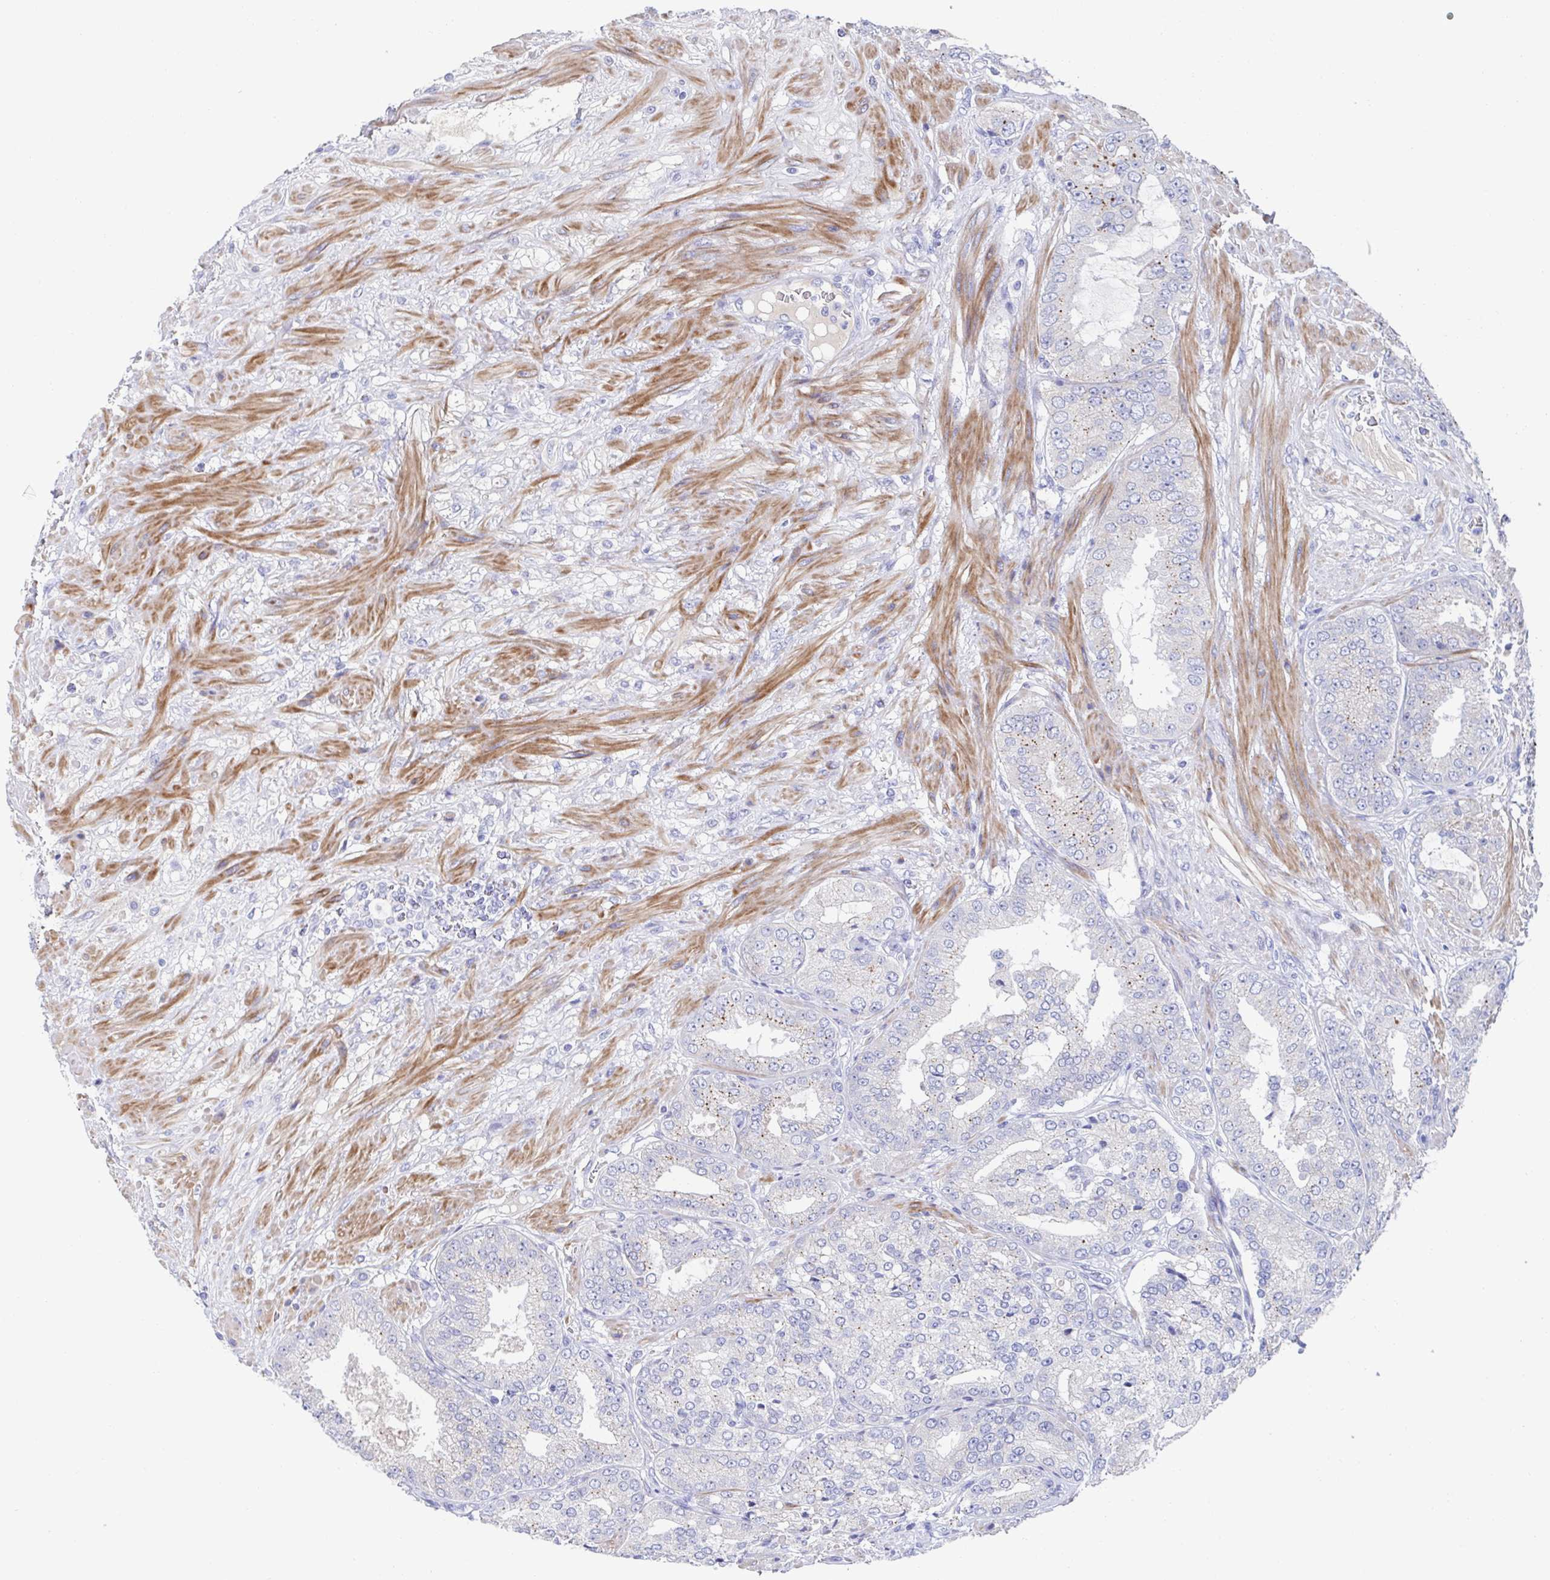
{"staining": {"intensity": "negative", "quantity": "none", "location": "none"}, "tissue": "prostate cancer", "cell_type": "Tumor cells", "image_type": "cancer", "snomed": [{"axis": "morphology", "description": "Adenocarcinoma, High grade"}, {"axis": "topography", "description": "Prostate"}], "caption": "Tumor cells are negative for protein expression in human prostate cancer (adenocarcinoma (high-grade)).", "gene": "CDH2", "patient": {"sex": "male", "age": 71}}